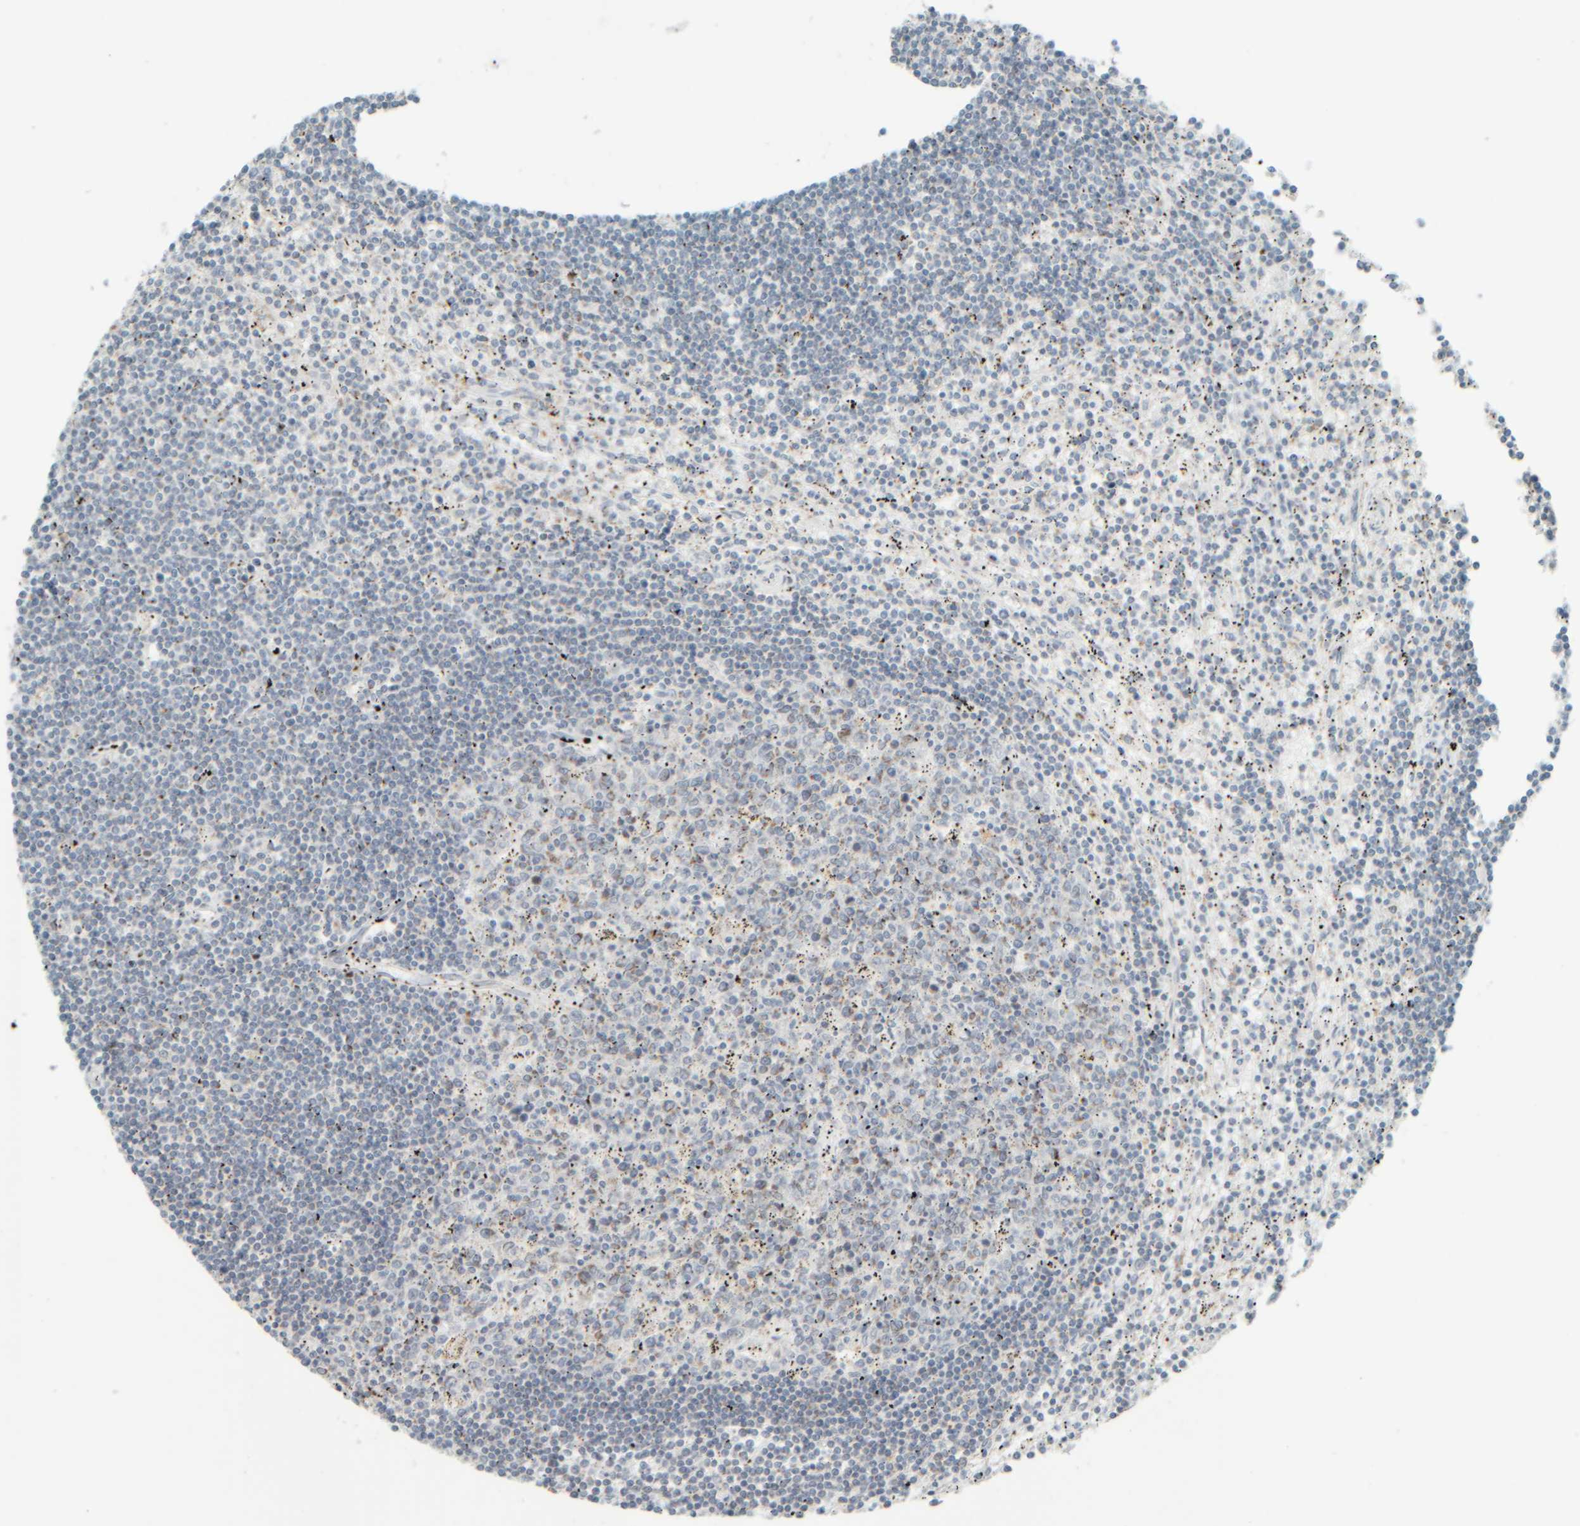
{"staining": {"intensity": "negative", "quantity": "none", "location": "none"}, "tissue": "lymphoma", "cell_type": "Tumor cells", "image_type": "cancer", "snomed": [{"axis": "morphology", "description": "Malignant lymphoma, non-Hodgkin's type, Low grade"}, {"axis": "topography", "description": "Spleen"}], "caption": "There is no significant expression in tumor cells of lymphoma.", "gene": "PTGES3L-AARSD1", "patient": {"sex": "male", "age": 76}}